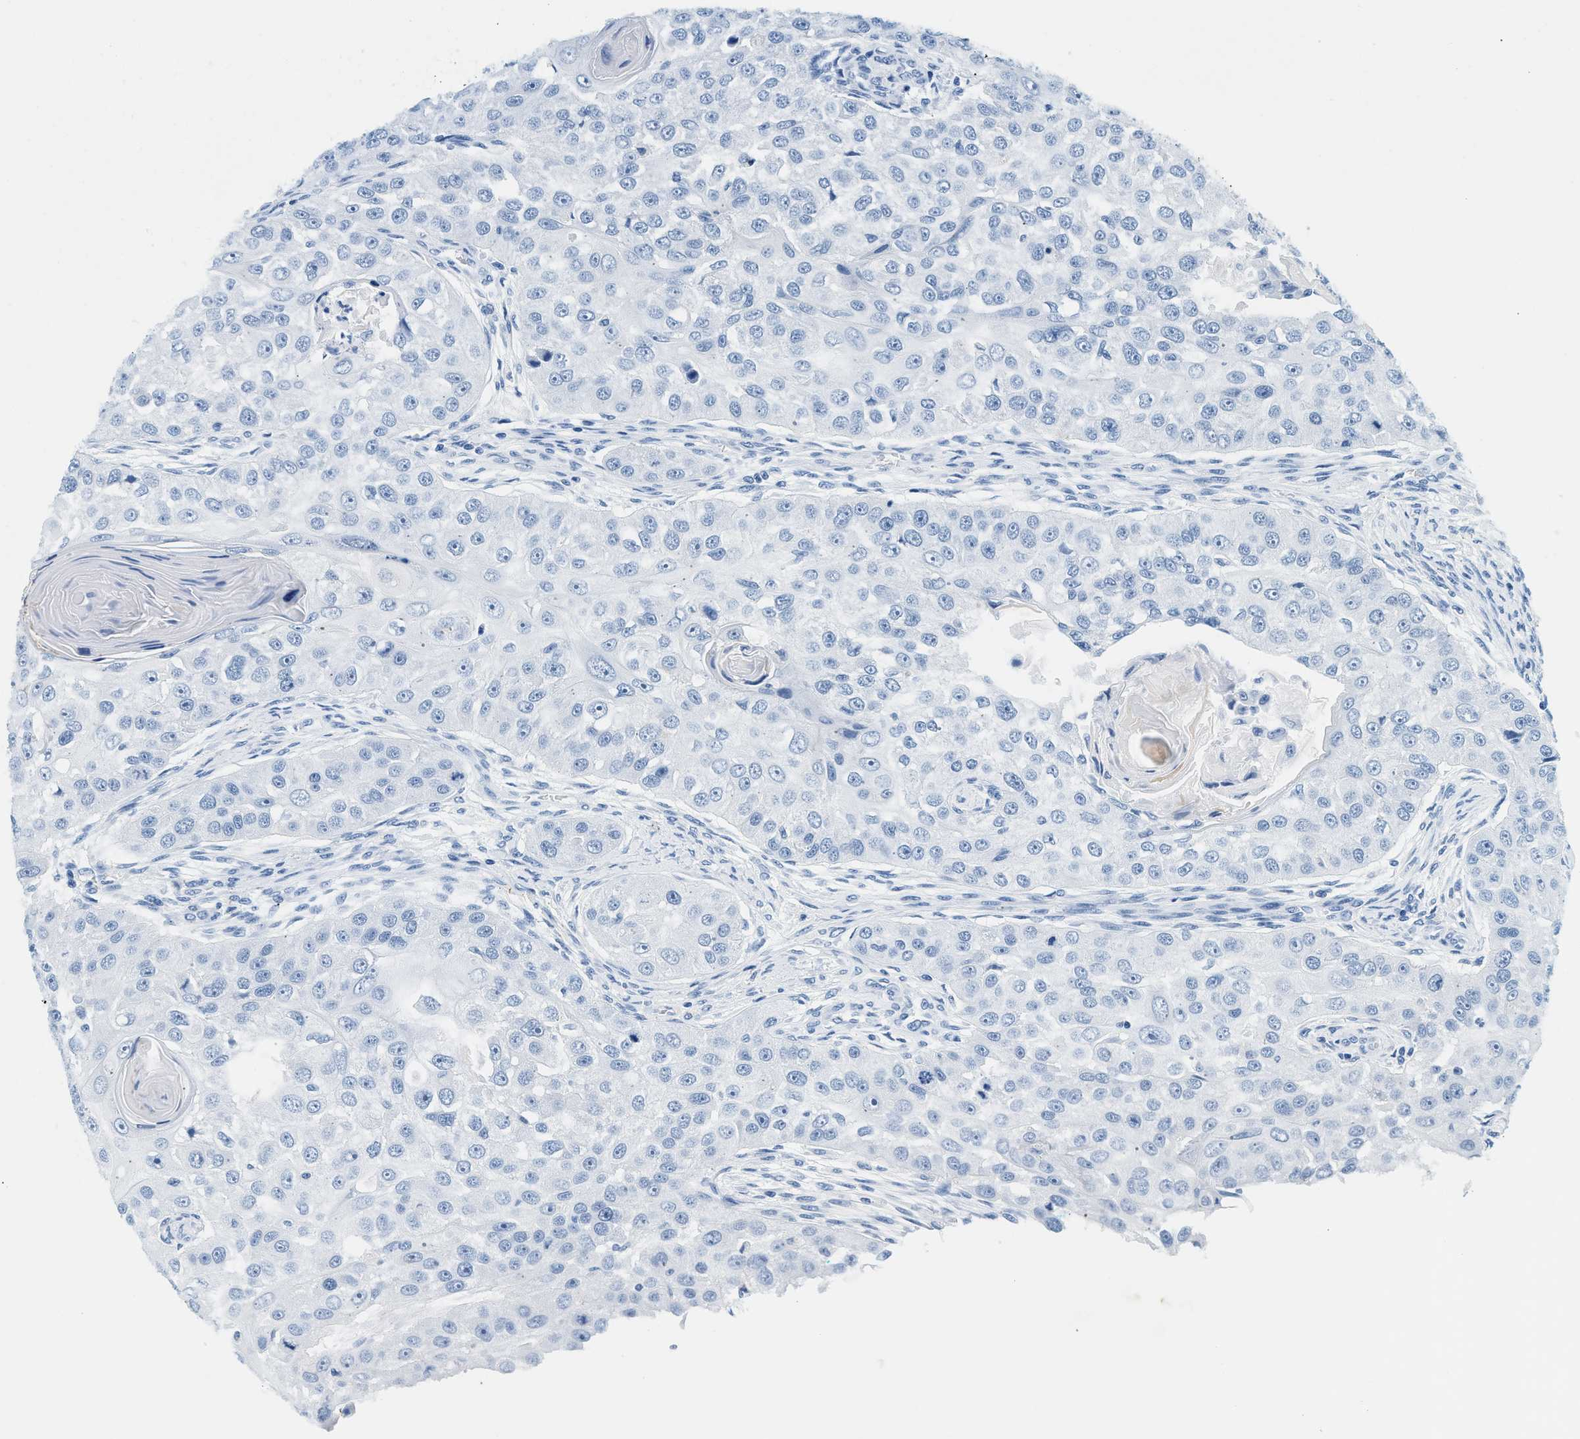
{"staining": {"intensity": "negative", "quantity": "none", "location": "none"}, "tissue": "head and neck cancer", "cell_type": "Tumor cells", "image_type": "cancer", "snomed": [{"axis": "morphology", "description": "Normal tissue, NOS"}, {"axis": "morphology", "description": "Squamous cell carcinoma, NOS"}, {"axis": "topography", "description": "Skeletal muscle"}, {"axis": "topography", "description": "Head-Neck"}], "caption": "Tumor cells are negative for protein expression in human squamous cell carcinoma (head and neck).", "gene": "STXBP2", "patient": {"sex": "male", "age": 51}}